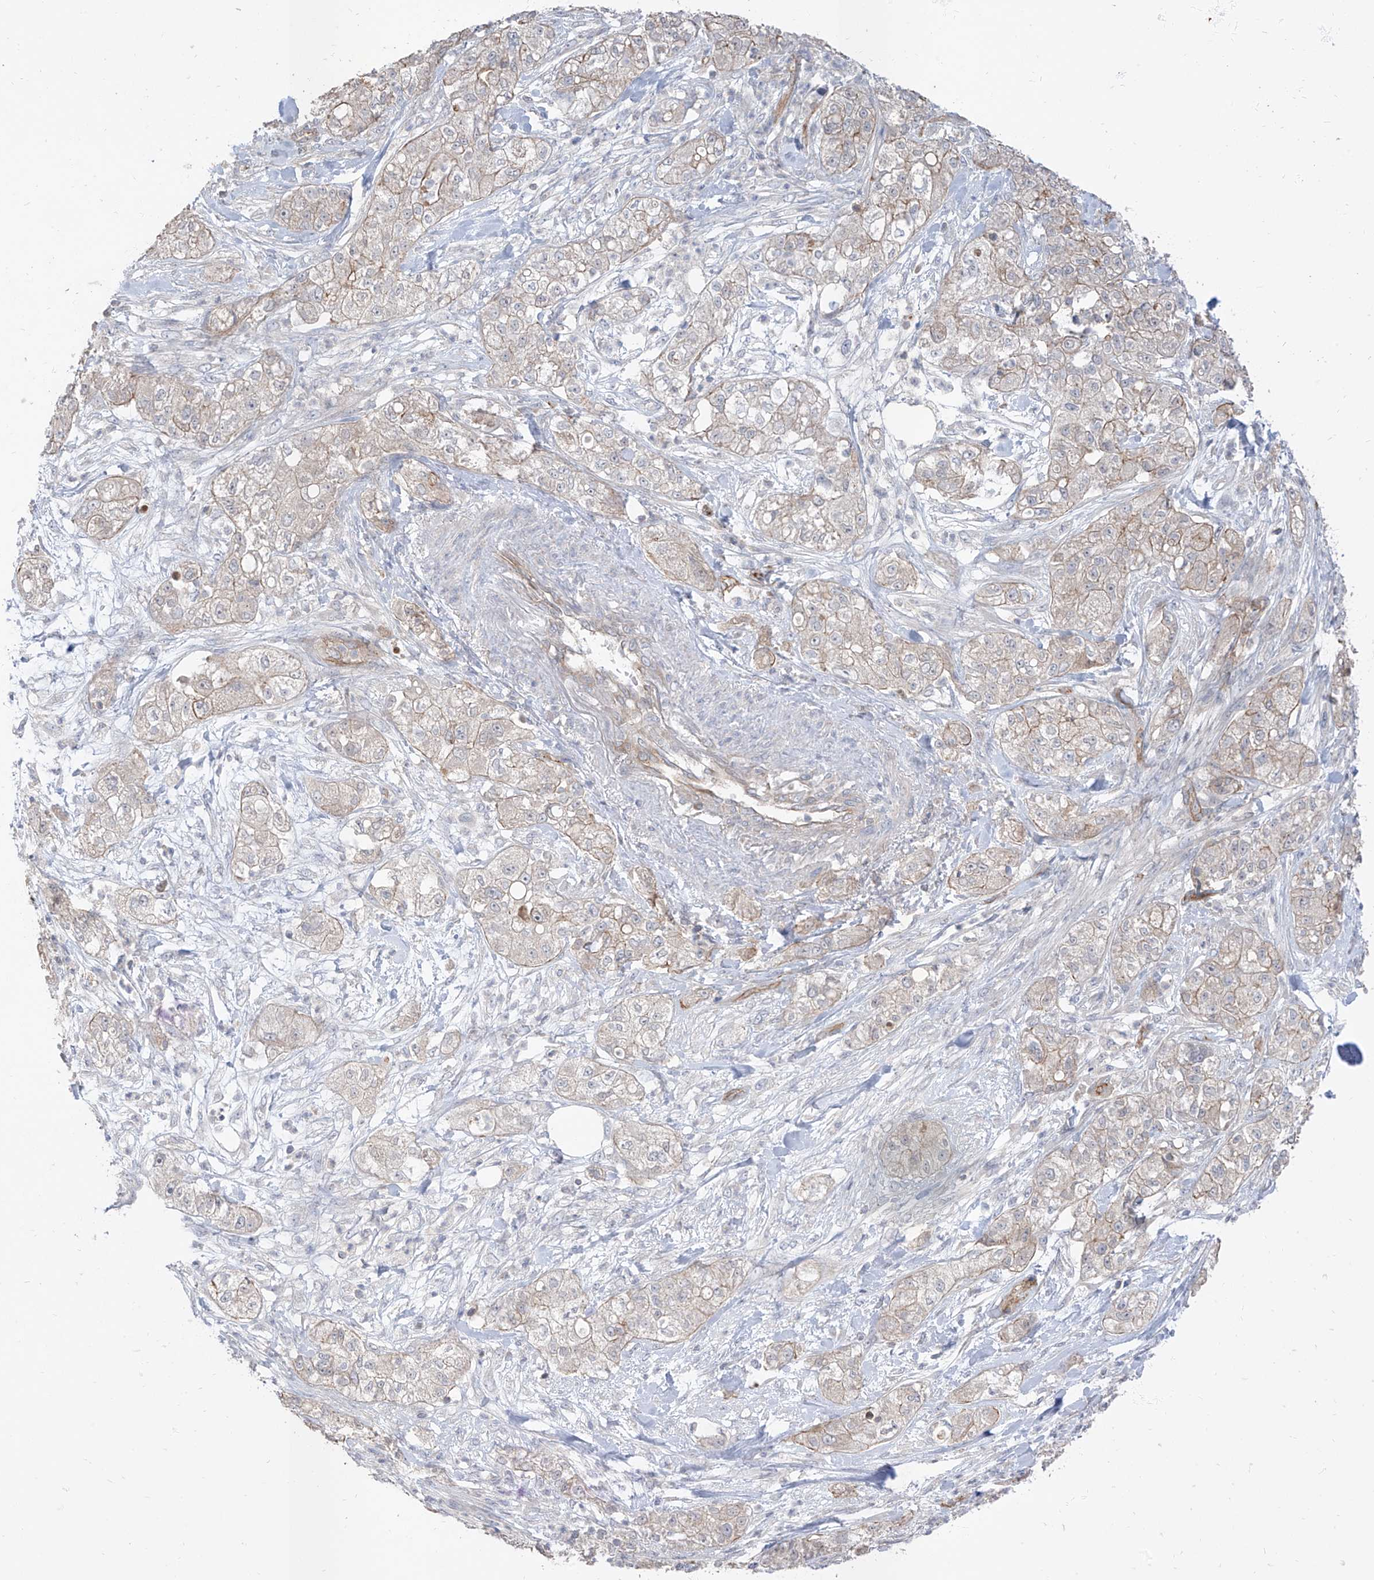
{"staining": {"intensity": "weak", "quantity": "<25%", "location": "cytoplasmic/membranous"}, "tissue": "pancreatic cancer", "cell_type": "Tumor cells", "image_type": "cancer", "snomed": [{"axis": "morphology", "description": "Adenocarcinoma, NOS"}, {"axis": "topography", "description": "Pancreas"}], "caption": "This is an immunohistochemistry photomicrograph of pancreatic adenocarcinoma. There is no expression in tumor cells.", "gene": "EPHX4", "patient": {"sex": "female", "age": 78}}